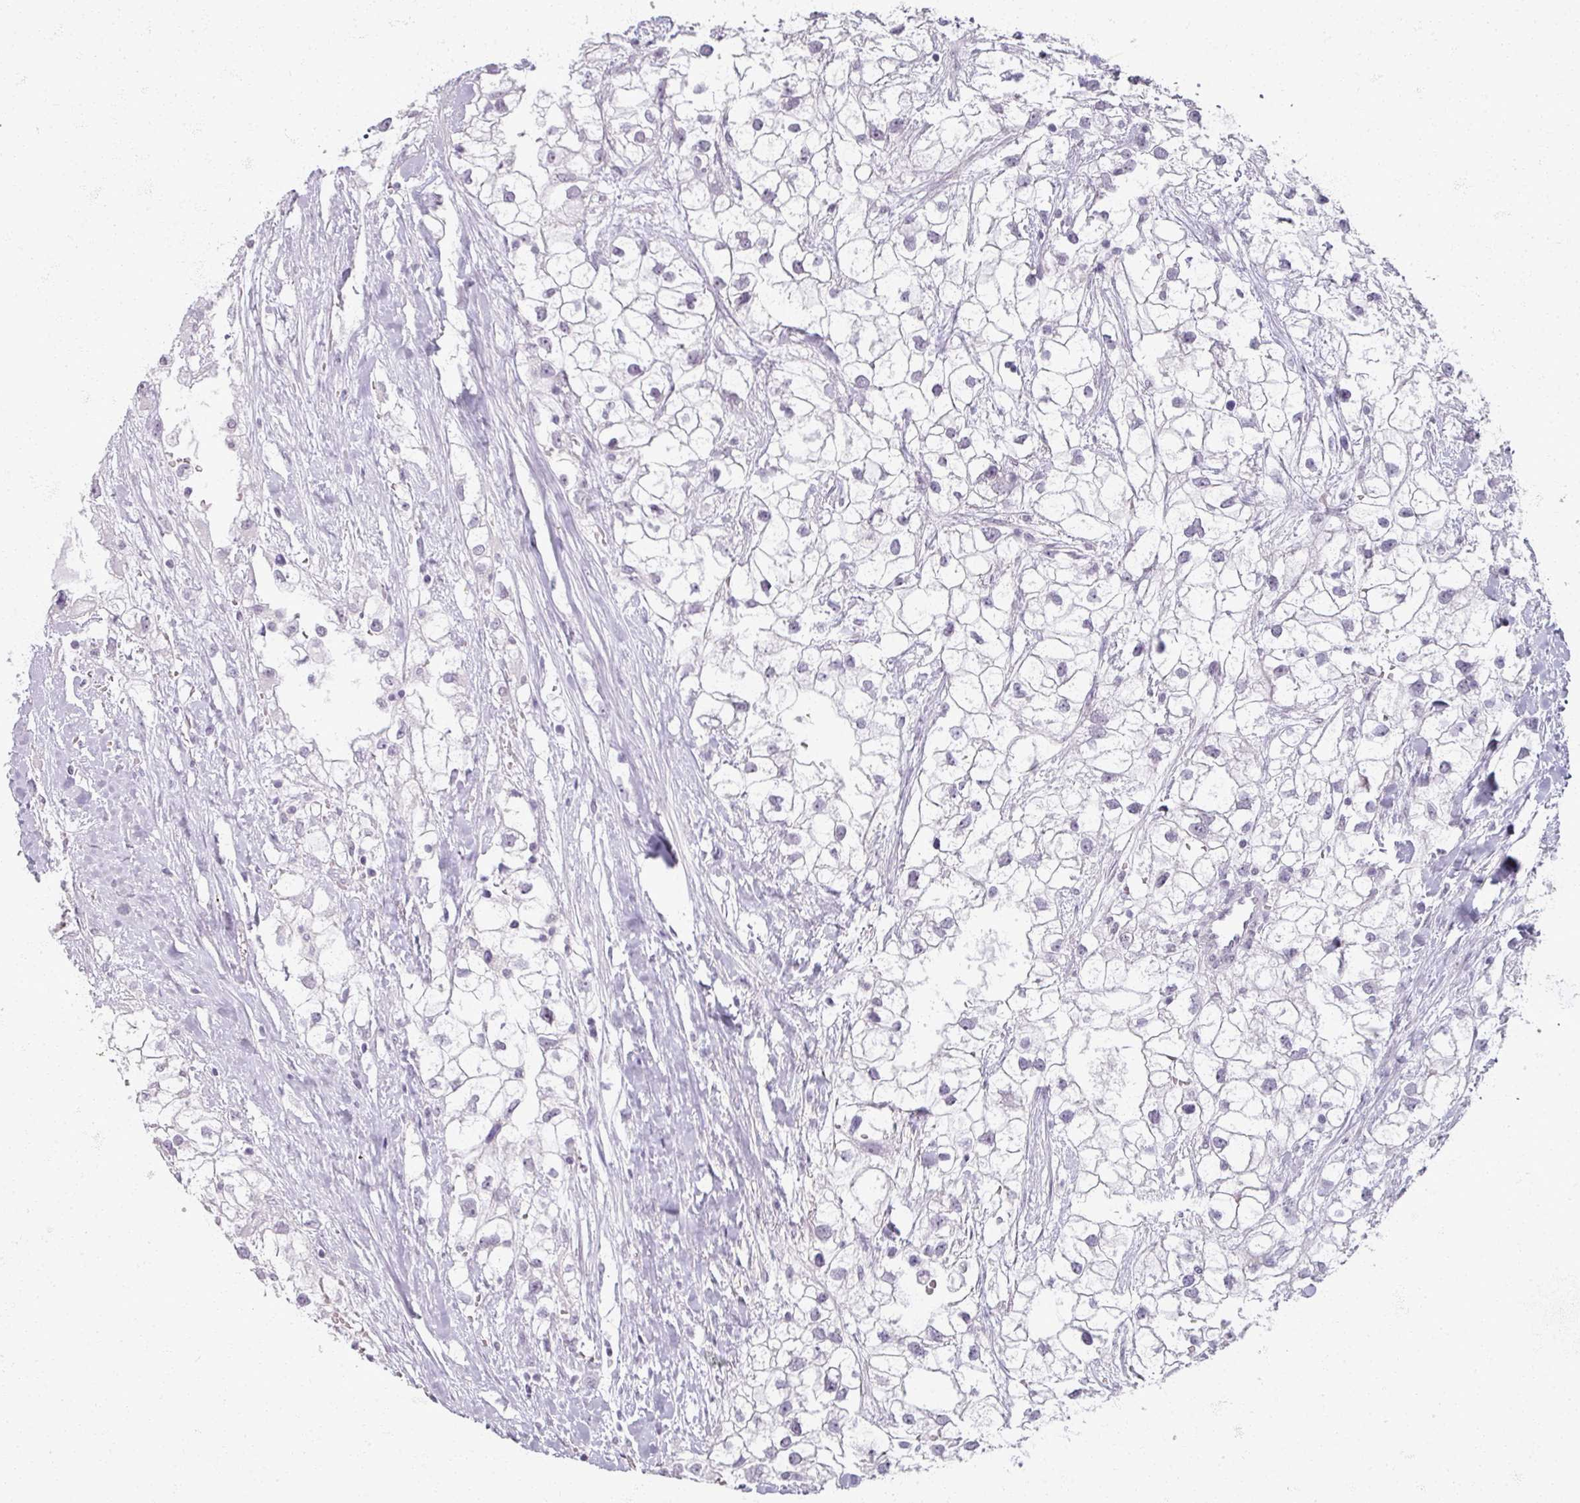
{"staining": {"intensity": "negative", "quantity": "none", "location": "none"}, "tissue": "renal cancer", "cell_type": "Tumor cells", "image_type": "cancer", "snomed": [{"axis": "morphology", "description": "Adenocarcinoma, NOS"}, {"axis": "topography", "description": "Kidney"}], "caption": "Photomicrograph shows no protein positivity in tumor cells of adenocarcinoma (renal) tissue.", "gene": "RFPL2", "patient": {"sex": "male", "age": 59}}